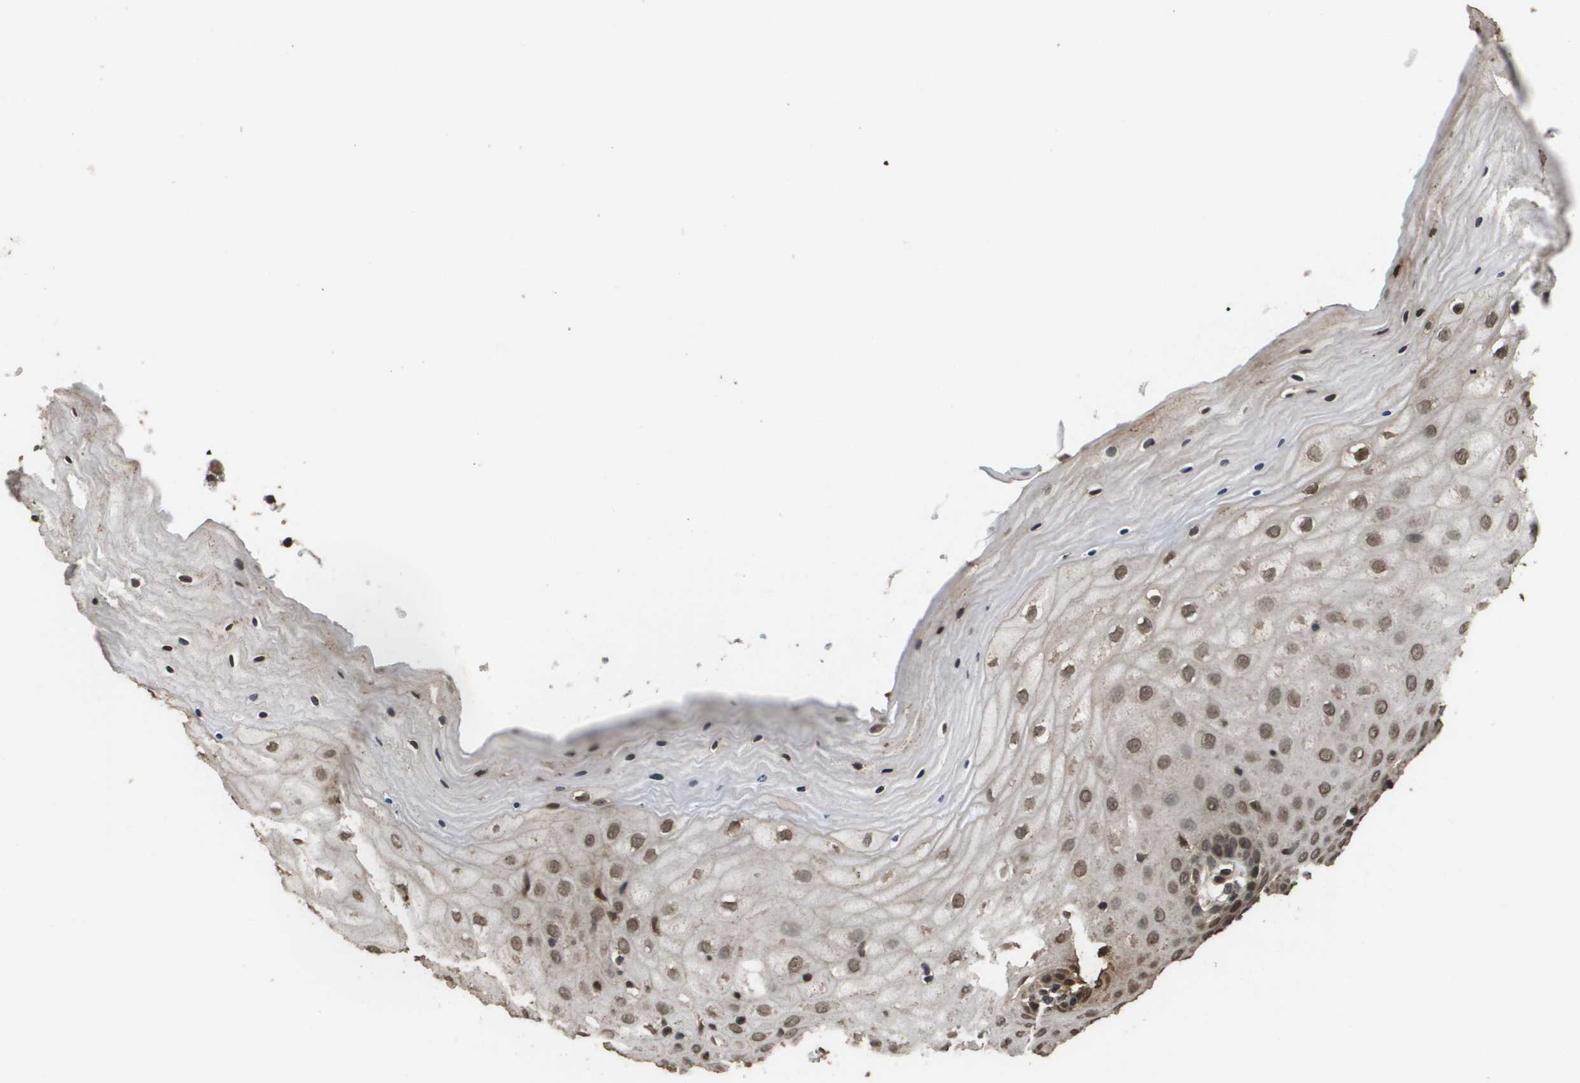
{"staining": {"intensity": "strong", "quantity": ">75%", "location": "cytoplasmic/membranous,nuclear"}, "tissue": "cervix", "cell_type": "Glandular cells", "image_type": "normal", "snomed": [{"axis": "morphology", "description": "Normal tissue, NOS"}, {"axis": "topography", "description": "Cervix"}], "caption": "Immunohistochemistry histopathology image of unremarkable cervix stained for a protein (brown), which exhibits high levels of strong cytoplasmic/membranous,nuclear positivity in approximately >75% of glandular cells.", "gene": "AXIN2", "patient": {"sex": "female", "age": 55}}